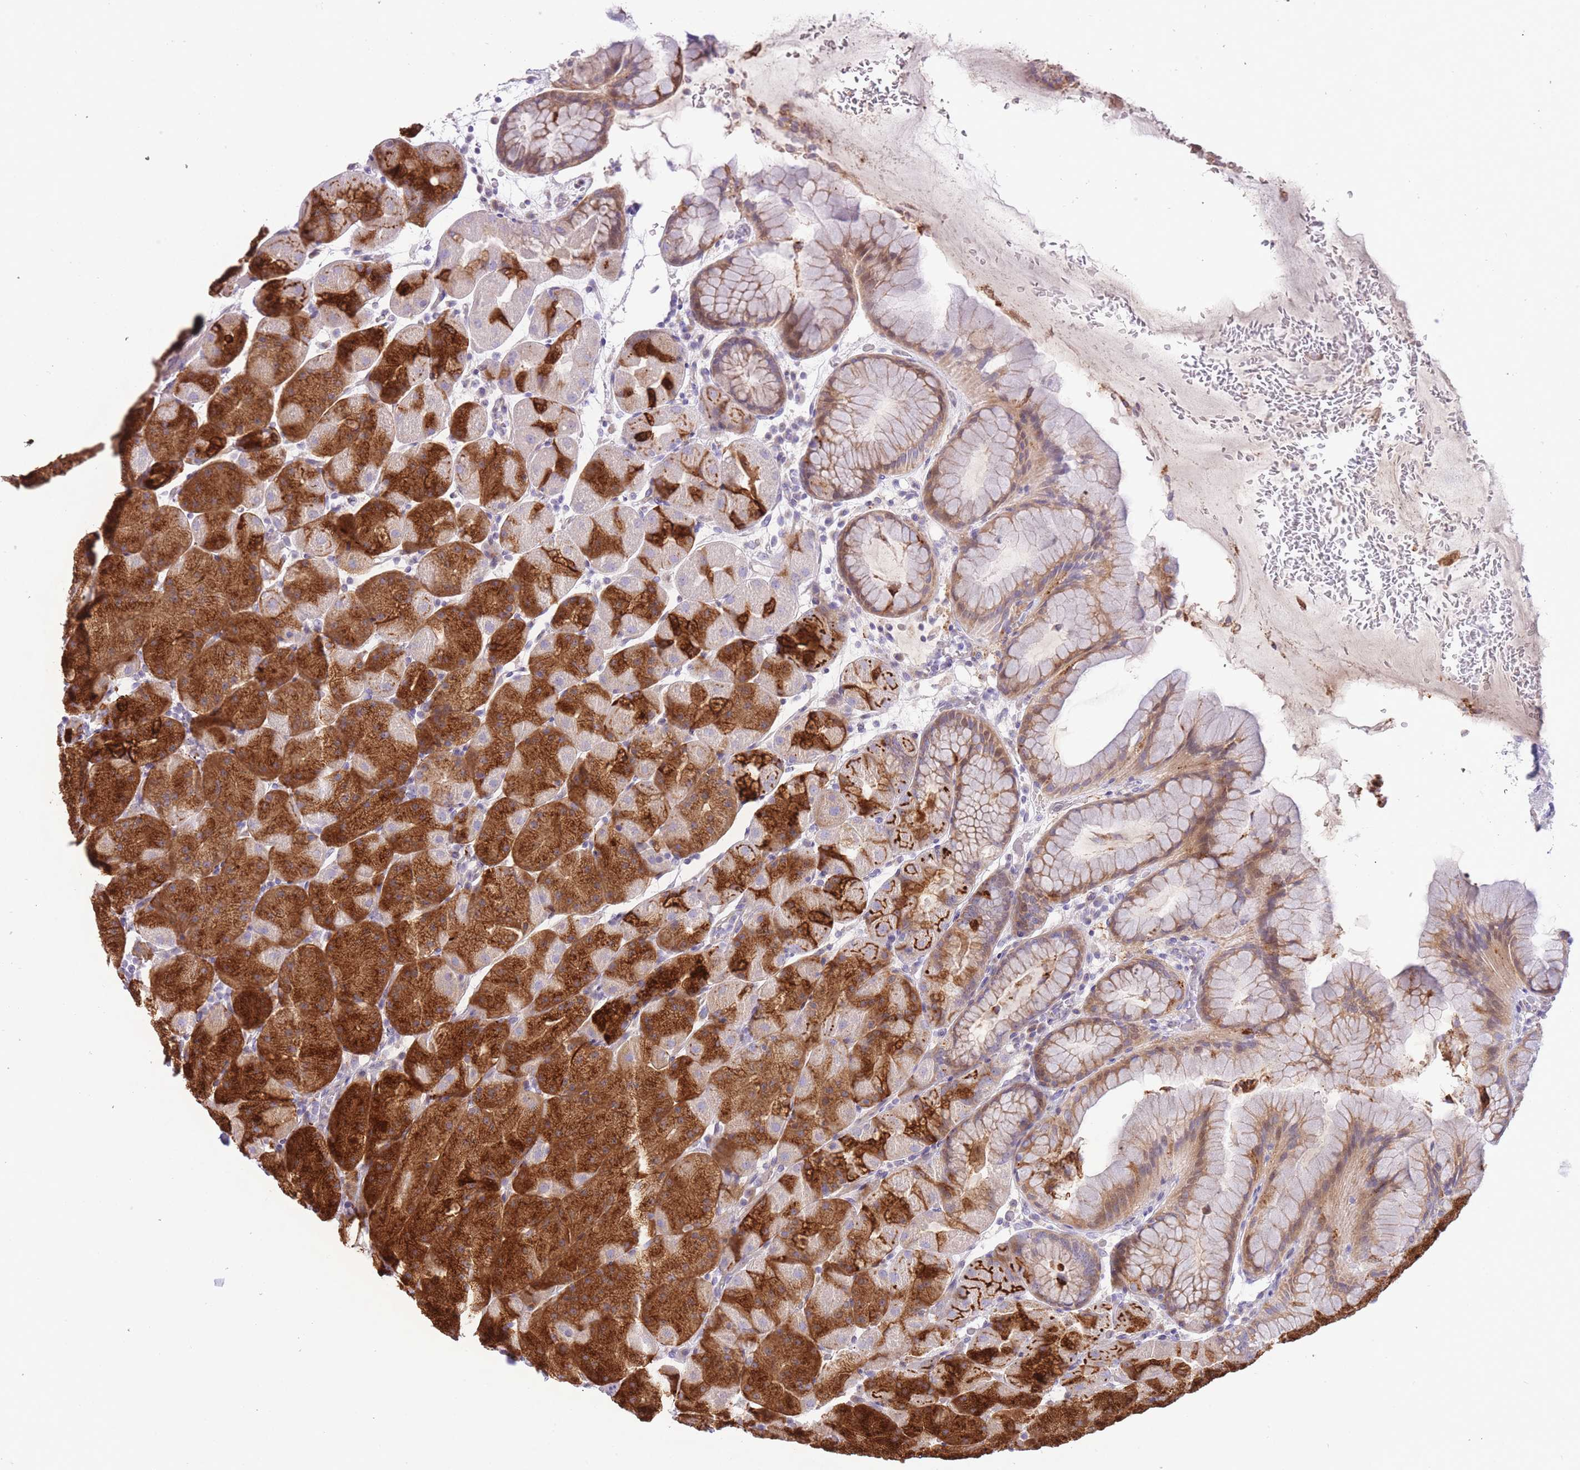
{"staining": {"intensity": "strong", "quantity": "25%-75%", "location": "cytoplasmic/membranous"}, "tissue": "stomach", "cell_type": "Glandular cells", "image_type": "normal", "snomed": [{"axis": "morphology", "description": "Normal tissue, NOS"}, {"axis": "topography", "description": "Stomach, upper"}, {"axis": "topography", "description": "Stomach, lower"}], "caption": "A high-resolution photomicrograph shows immunohistochemistry (IHC) staining of unremarkable stomach, which shows strong cytoplasmic/membranous staining in about 25%-75% of glandular cells.", "gene": "IMPG1", "patient": {"sex": "male", "age": 67}}